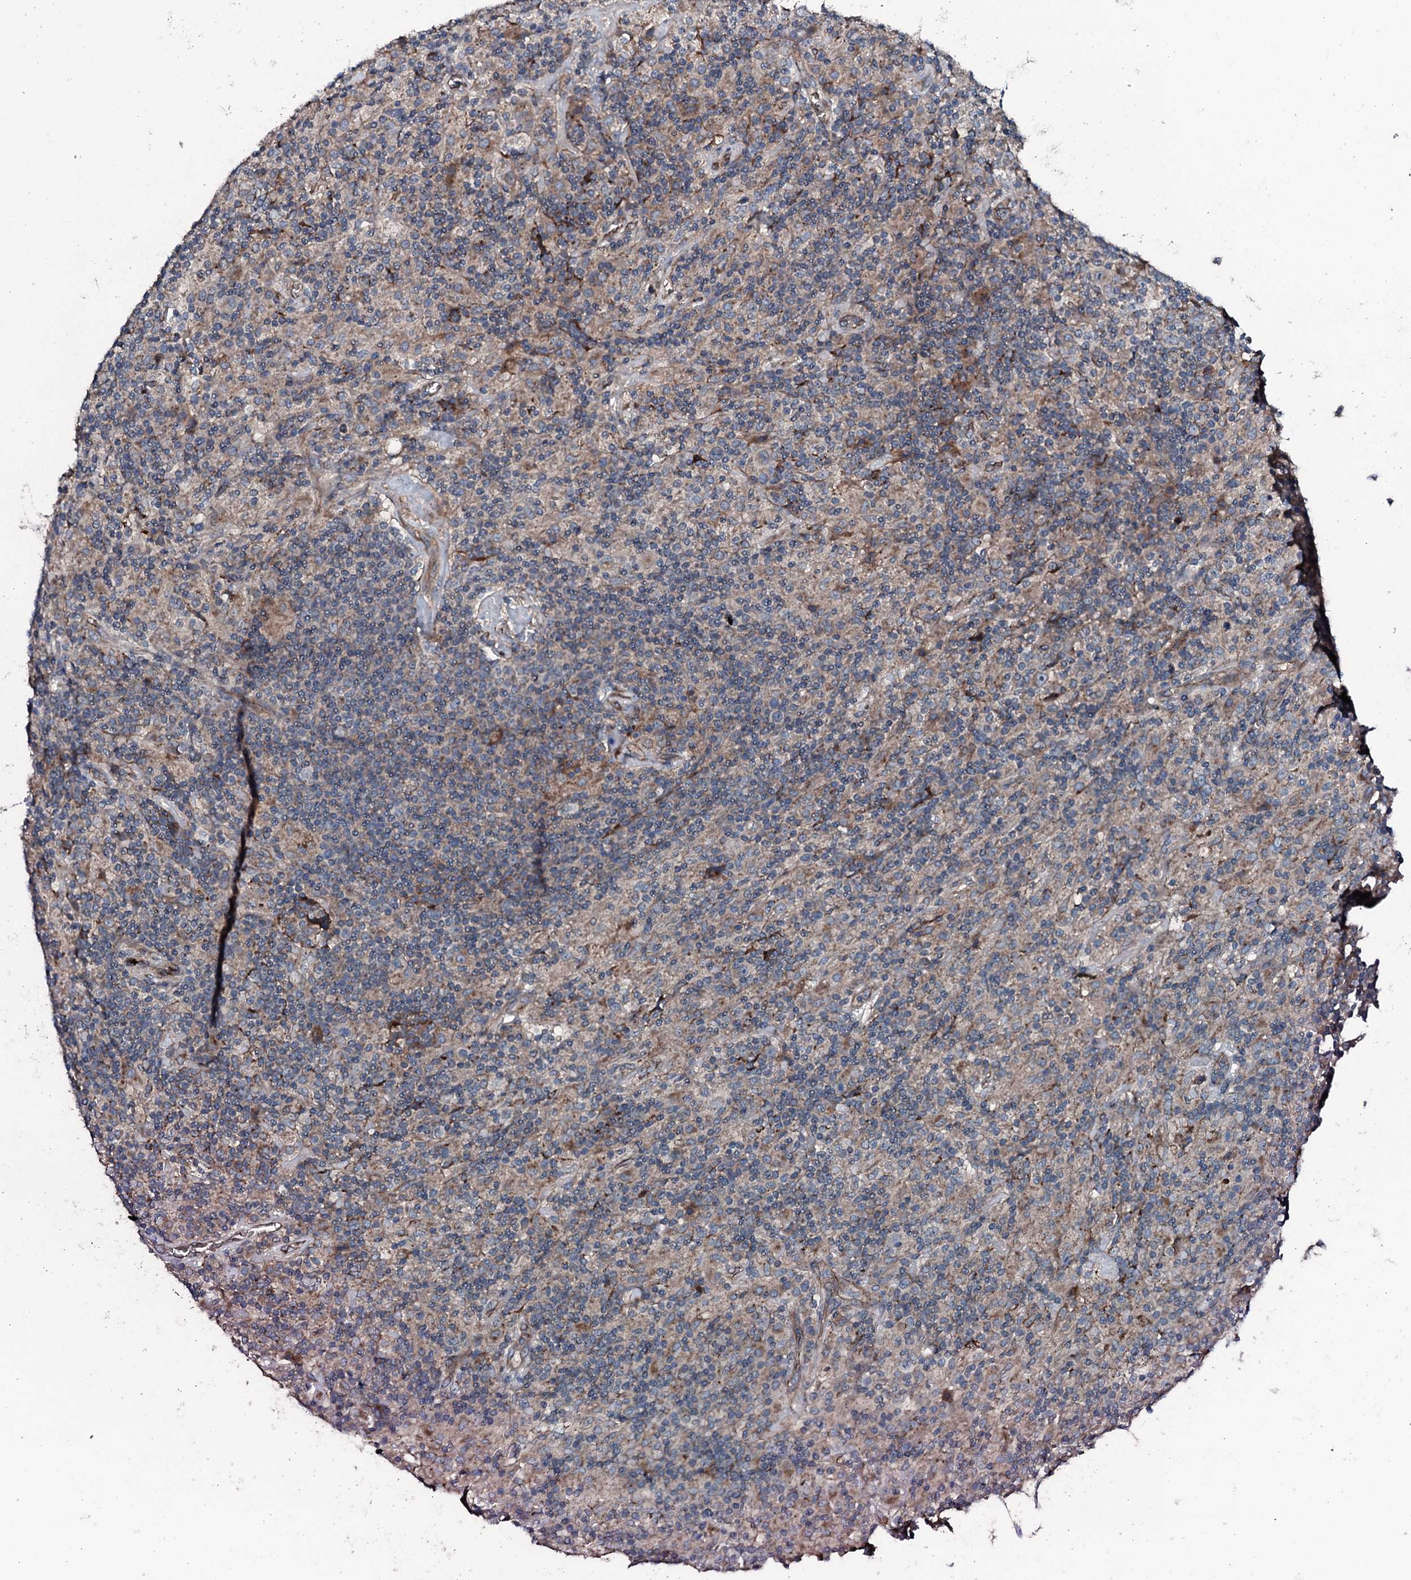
{"staining": {"intensity": "negative", "quantity": "none", "location": "none"}, "tissue": "lymphoma", "cell_type": "Tumor cells", "image_type": "cancer", "snomed": [{"axis": "morphology", "description": "Hodgkin's disease, NOS"}, {"axis": "topography", "description": "Lymph node"}], "caption": "Micrograph shows no significant protein positivity in tumor cells of Hodgkin's disease.", "gene": "TRIM7", "patient": {"sex": "male", "age": 70}}